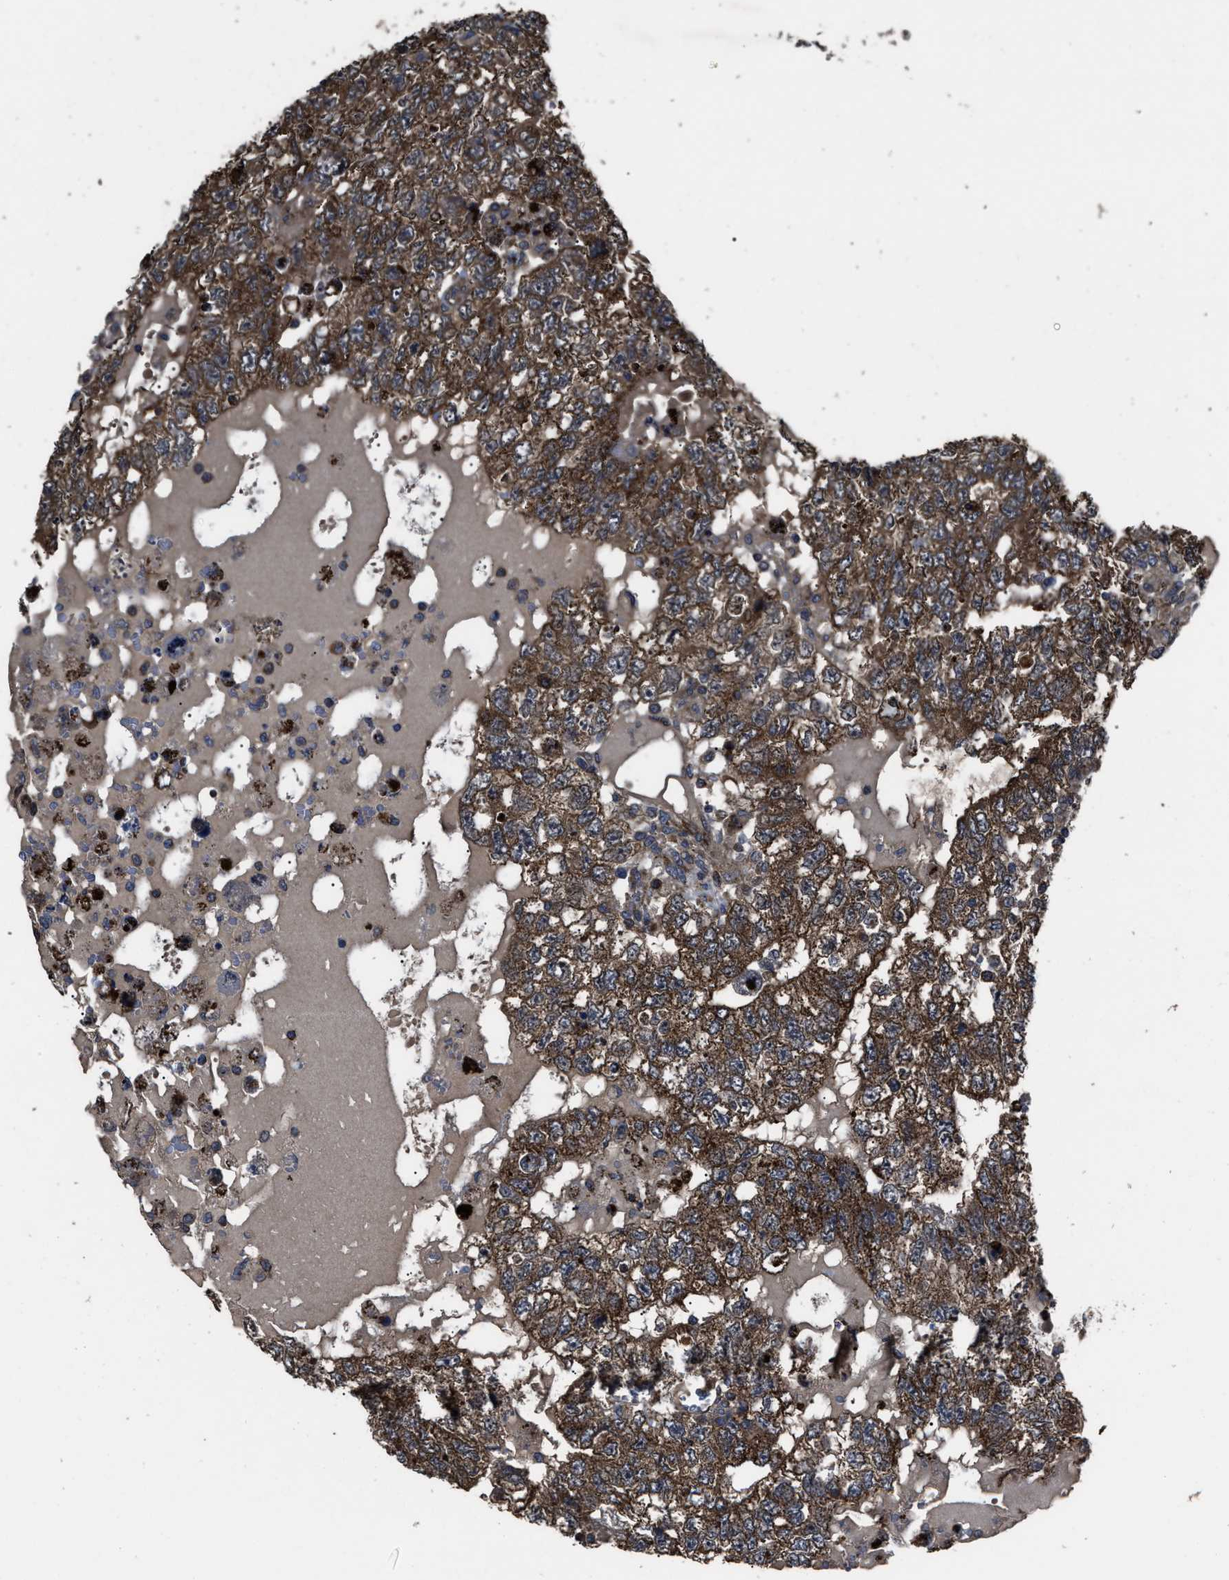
{"staining": {"intensity": "strong", "quantity": ">75%", "location": "cytoplasmic/membranous"}, "tissue": "testis cancer", "cell_type": "Tumor cells", "image_type": "cancer", "snomed": [{"axis": "morphology", "description": "Carcinoma, Embryonal, NOS"}, {"axis": "topography", "description": "Testis"}], "caption": "Approximately >75% of tumor cells in human testis embryonal carcinoma display strong cytoplasmic/membranous protein expression as visualized by brown immunohistochemical staining.", "gene": "PASK", "patient": {"sex": "male", "age": 36}}